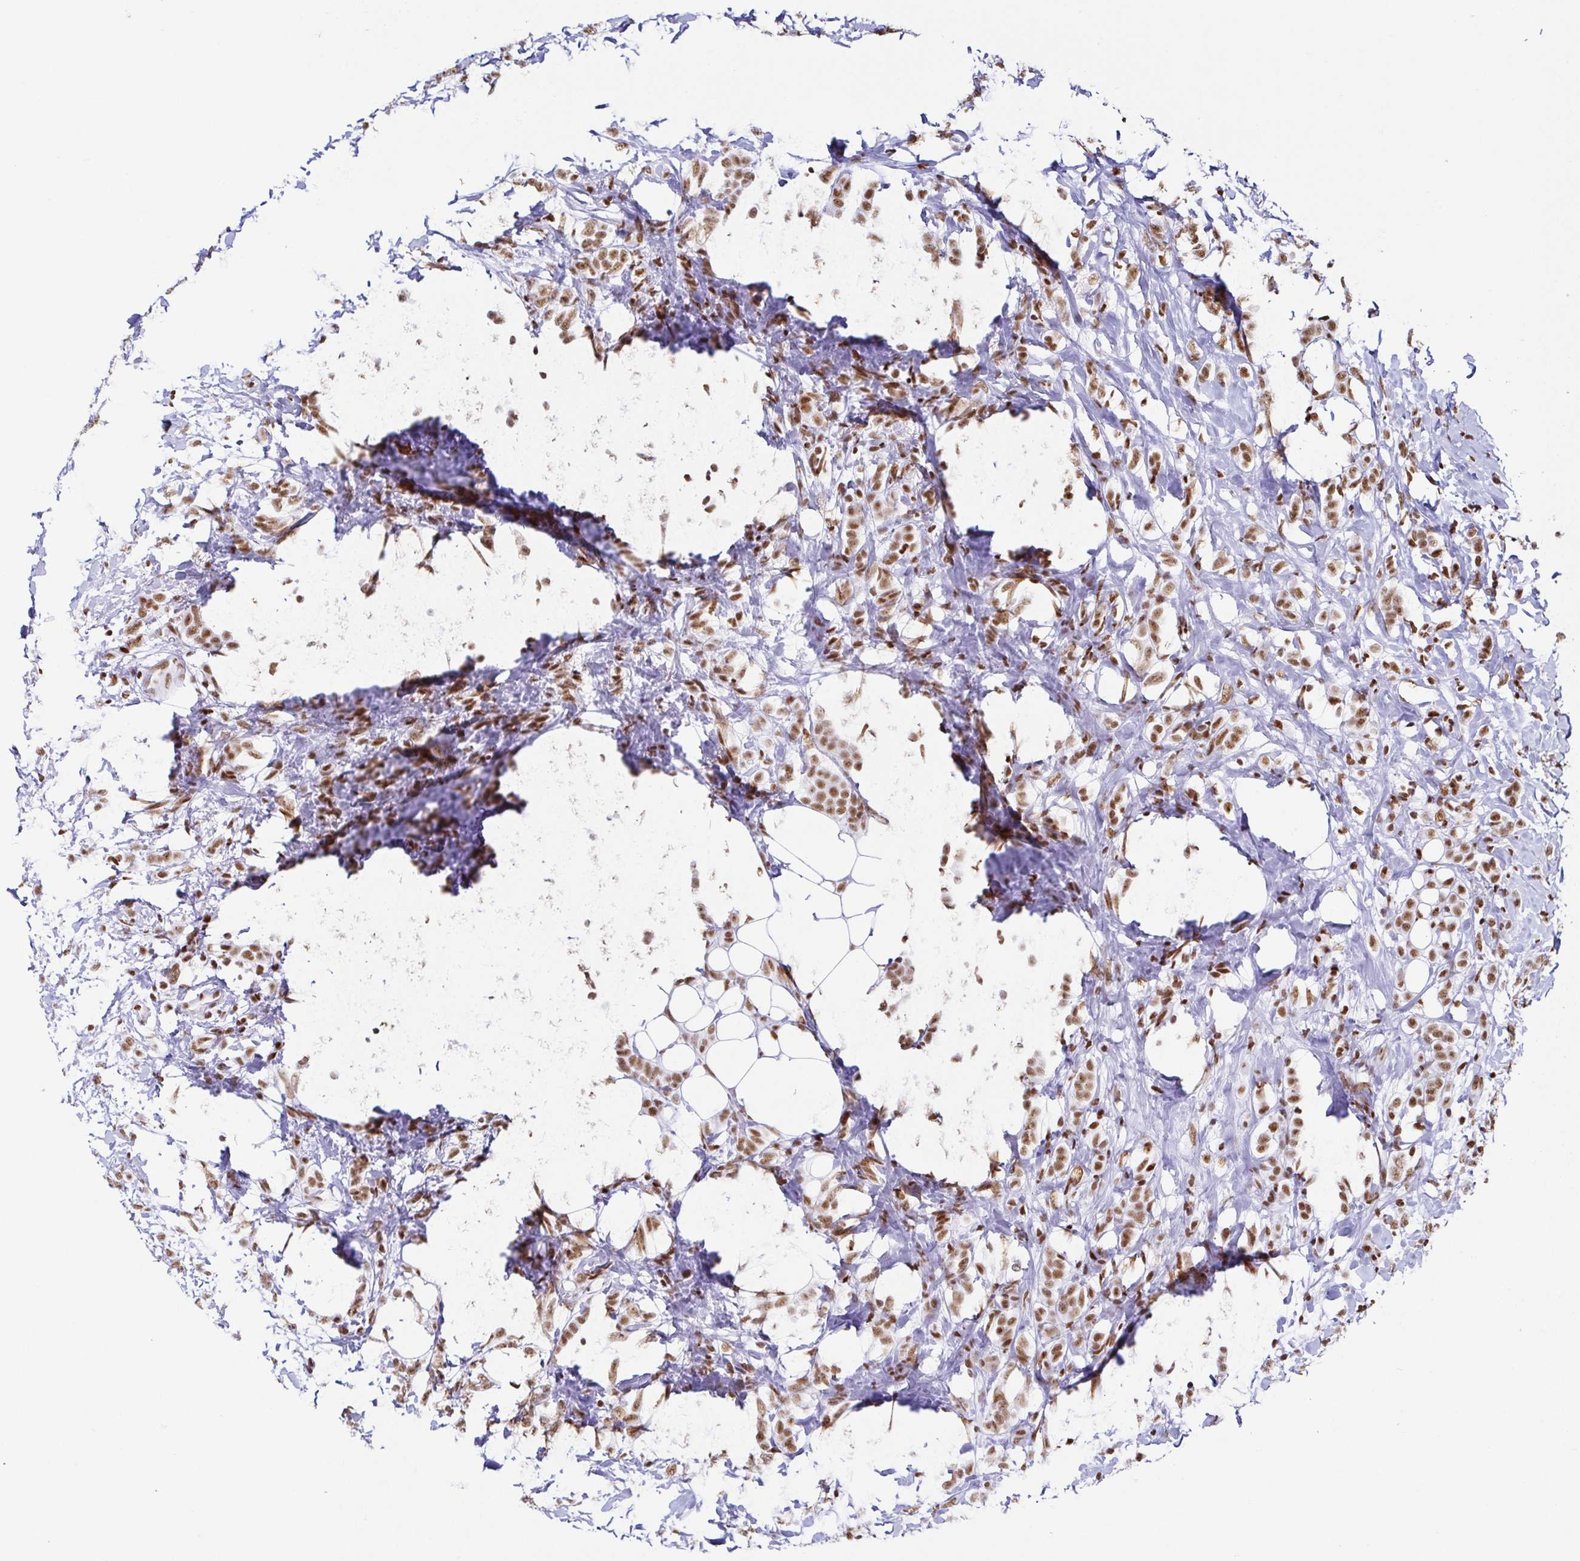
{"staining": {"intensity": "moderate", "quantity": ">75%", "location": "nuclear"}, "tissue": "breast cancer", "cell_type": "Tumor cells", "image_type": "cancer", "snomed": [{"axis": "morphology", "description": "Lobular carcinoma"}, {"axis": "topography", "description": "Breast"}], "caption": "DAB immunohistochemical staining of breast cancer (lobular carcinoma) shows moderate nuclear protein positivity in about >75% of tumor cells.", "gene": "EWSR1", "patient": {"sex": "female", "age": 49}}